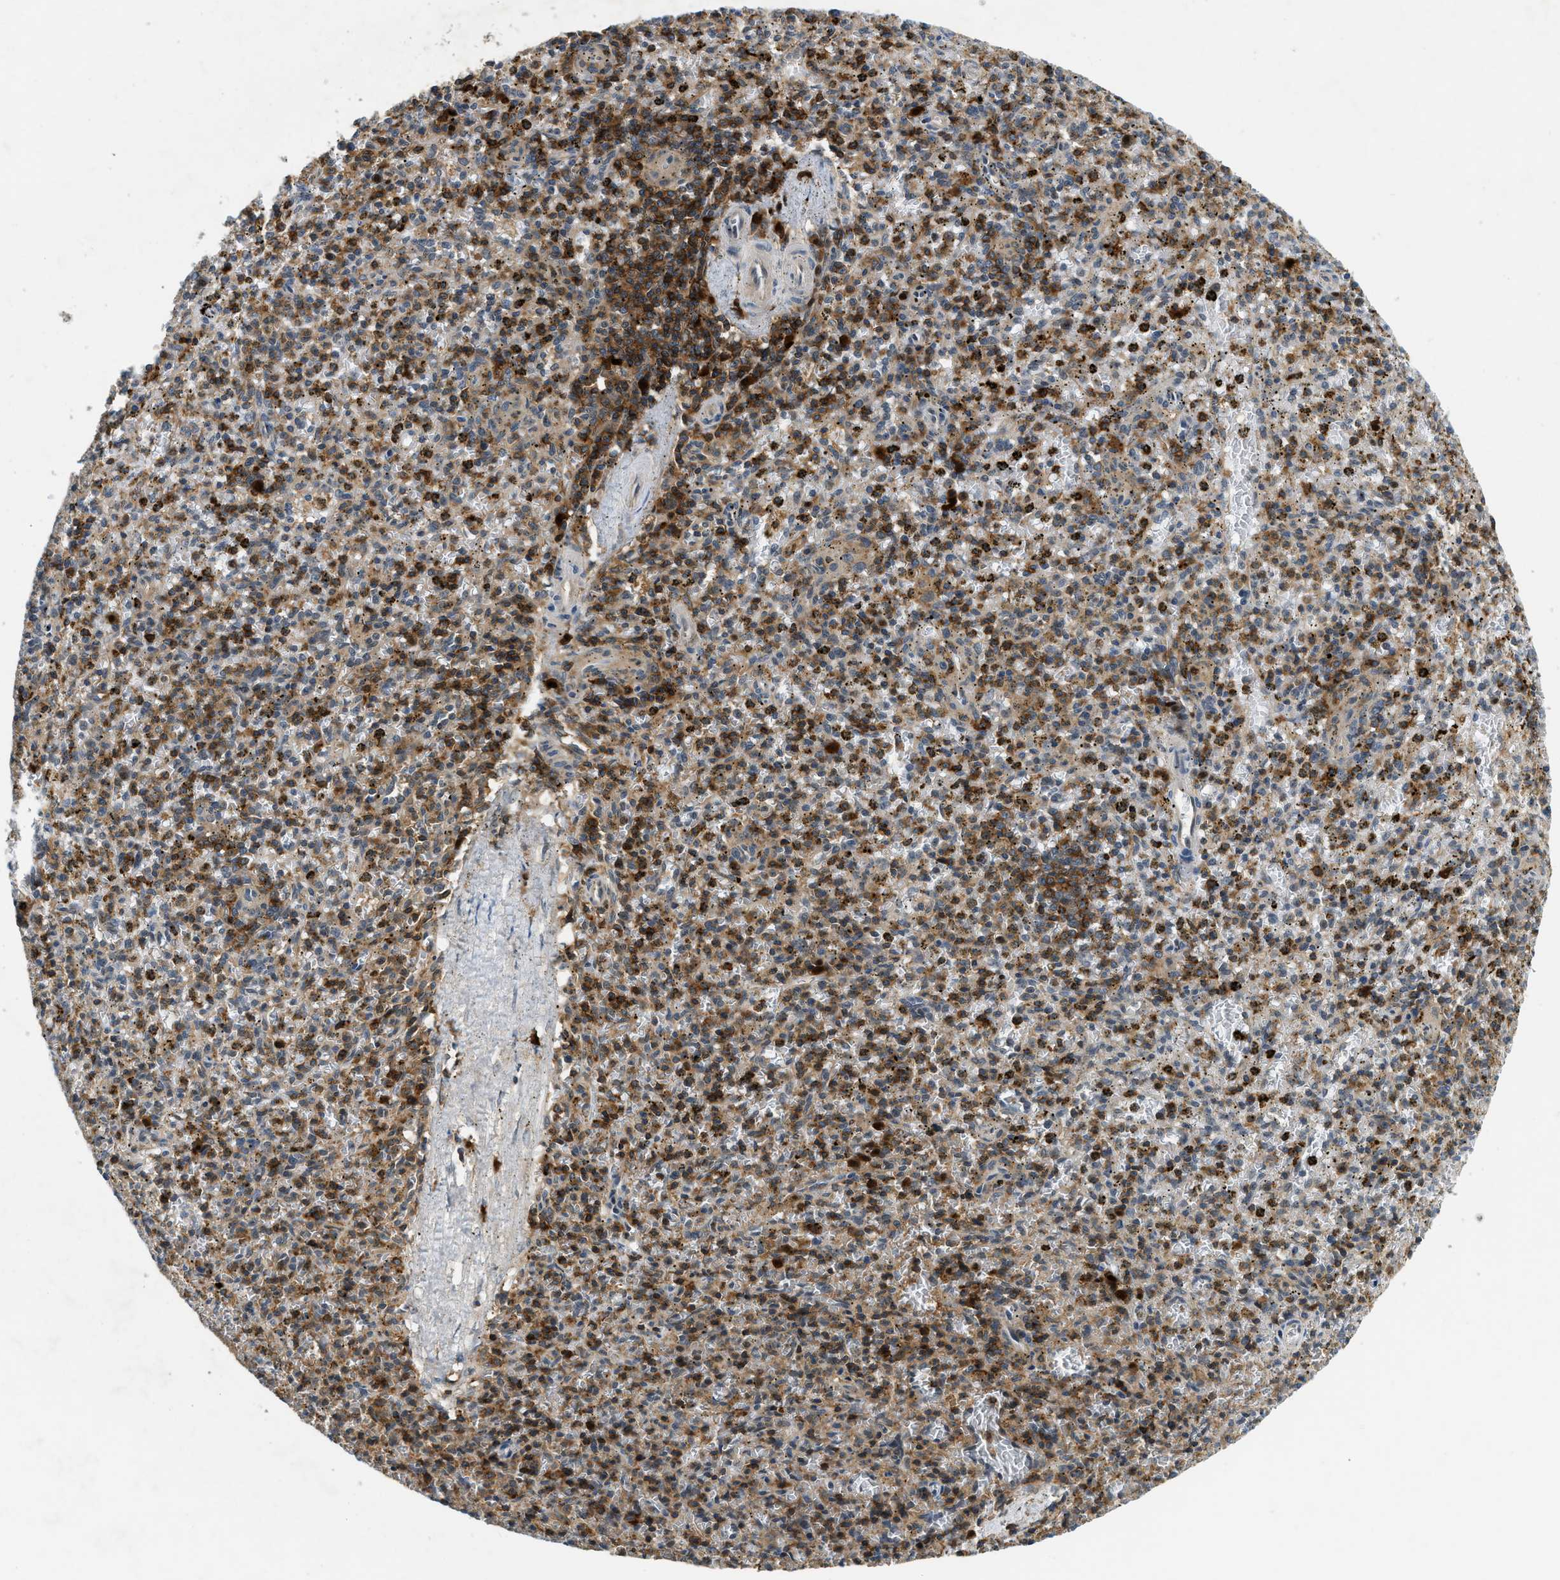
{"staining": {"intensity": "moderate", "quantity": ">75%", "location": "cytoplasmic/membranous"}, "tissue": "spleen", "cell_type": "Cells in red pulp", "image_type": "normal", "snomed": [{"axis": "morphology", "description": "Normal tissue, NOS"}, {"axis": "topography", "description": "Spleen"}], "caption": "Normal spleen exhibits moderate cytoplasmic/membranous staining in approximately >75% of cells in red pulp The staining is performed using DAB (3,3'-diaminobenzidine) brown chromogen to label protein expression. The nuclei are counter-stained blue using hematoxylin..", "gene": "GMPPB", "patient": {"sex": "male", "age": 72}}